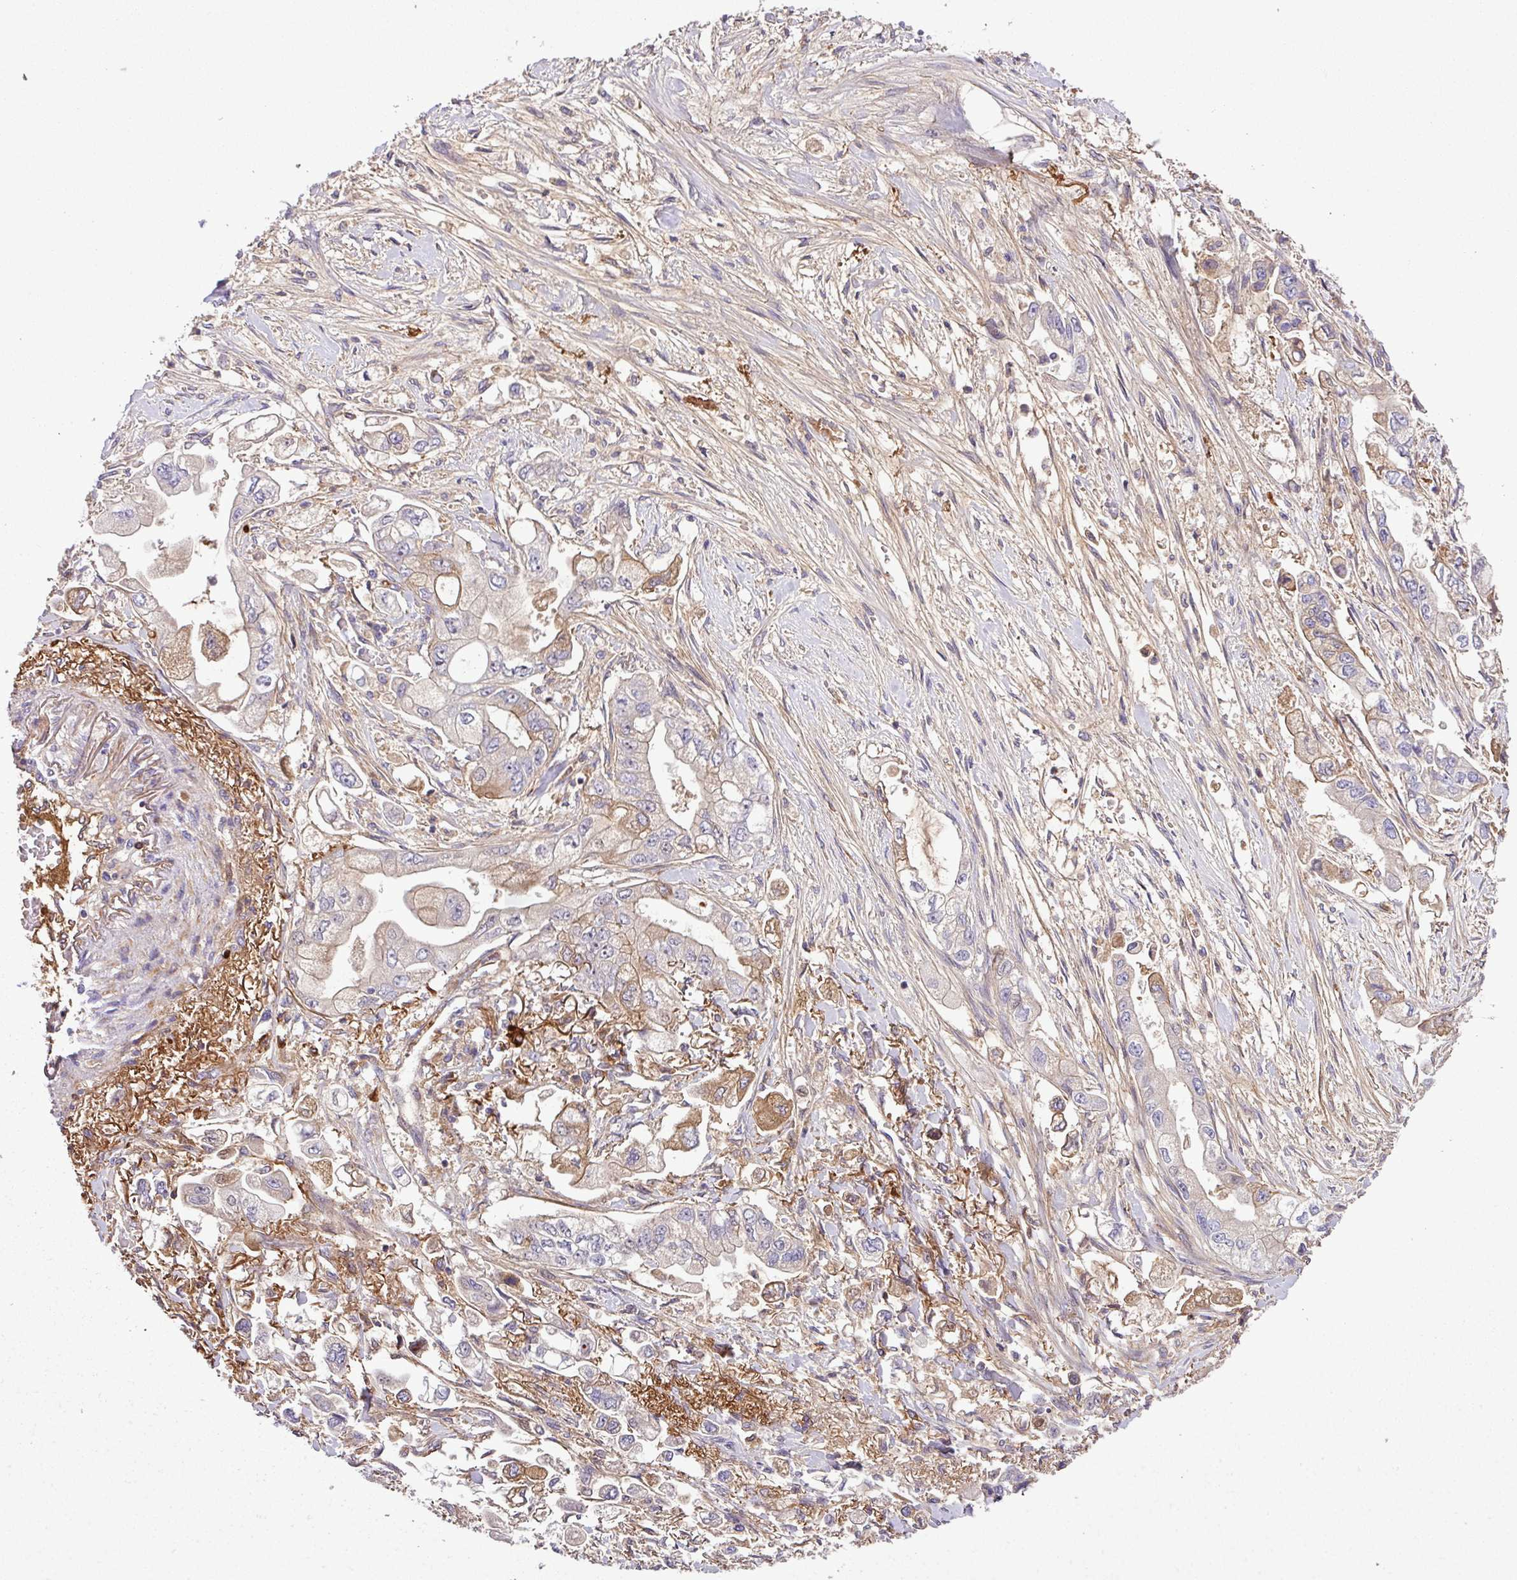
{"staining": {"intensity": "moderate", "quantity": "<25%", "location": "cytoplasmic/membranous"}, "tissue": "stomach cancer", "cell_type": "Tumor cells", "image_type": "cancer", "snomed": [{"axis": "morphology", "description": "Adenocarcinoma, NOS"}, {"axis": "topography", "description": "Stomach"}], "caption": "Protein analysis of adenocarcinoma (stomach) tissue shows moderate cytoplasmic/membranous positivity in approximately <25% of tumor cells. (DAB = brown stain, brightfield microscopy at high magnification).", "gene": "ZNF266", "patient": {"sex": "male", "age": 62}}